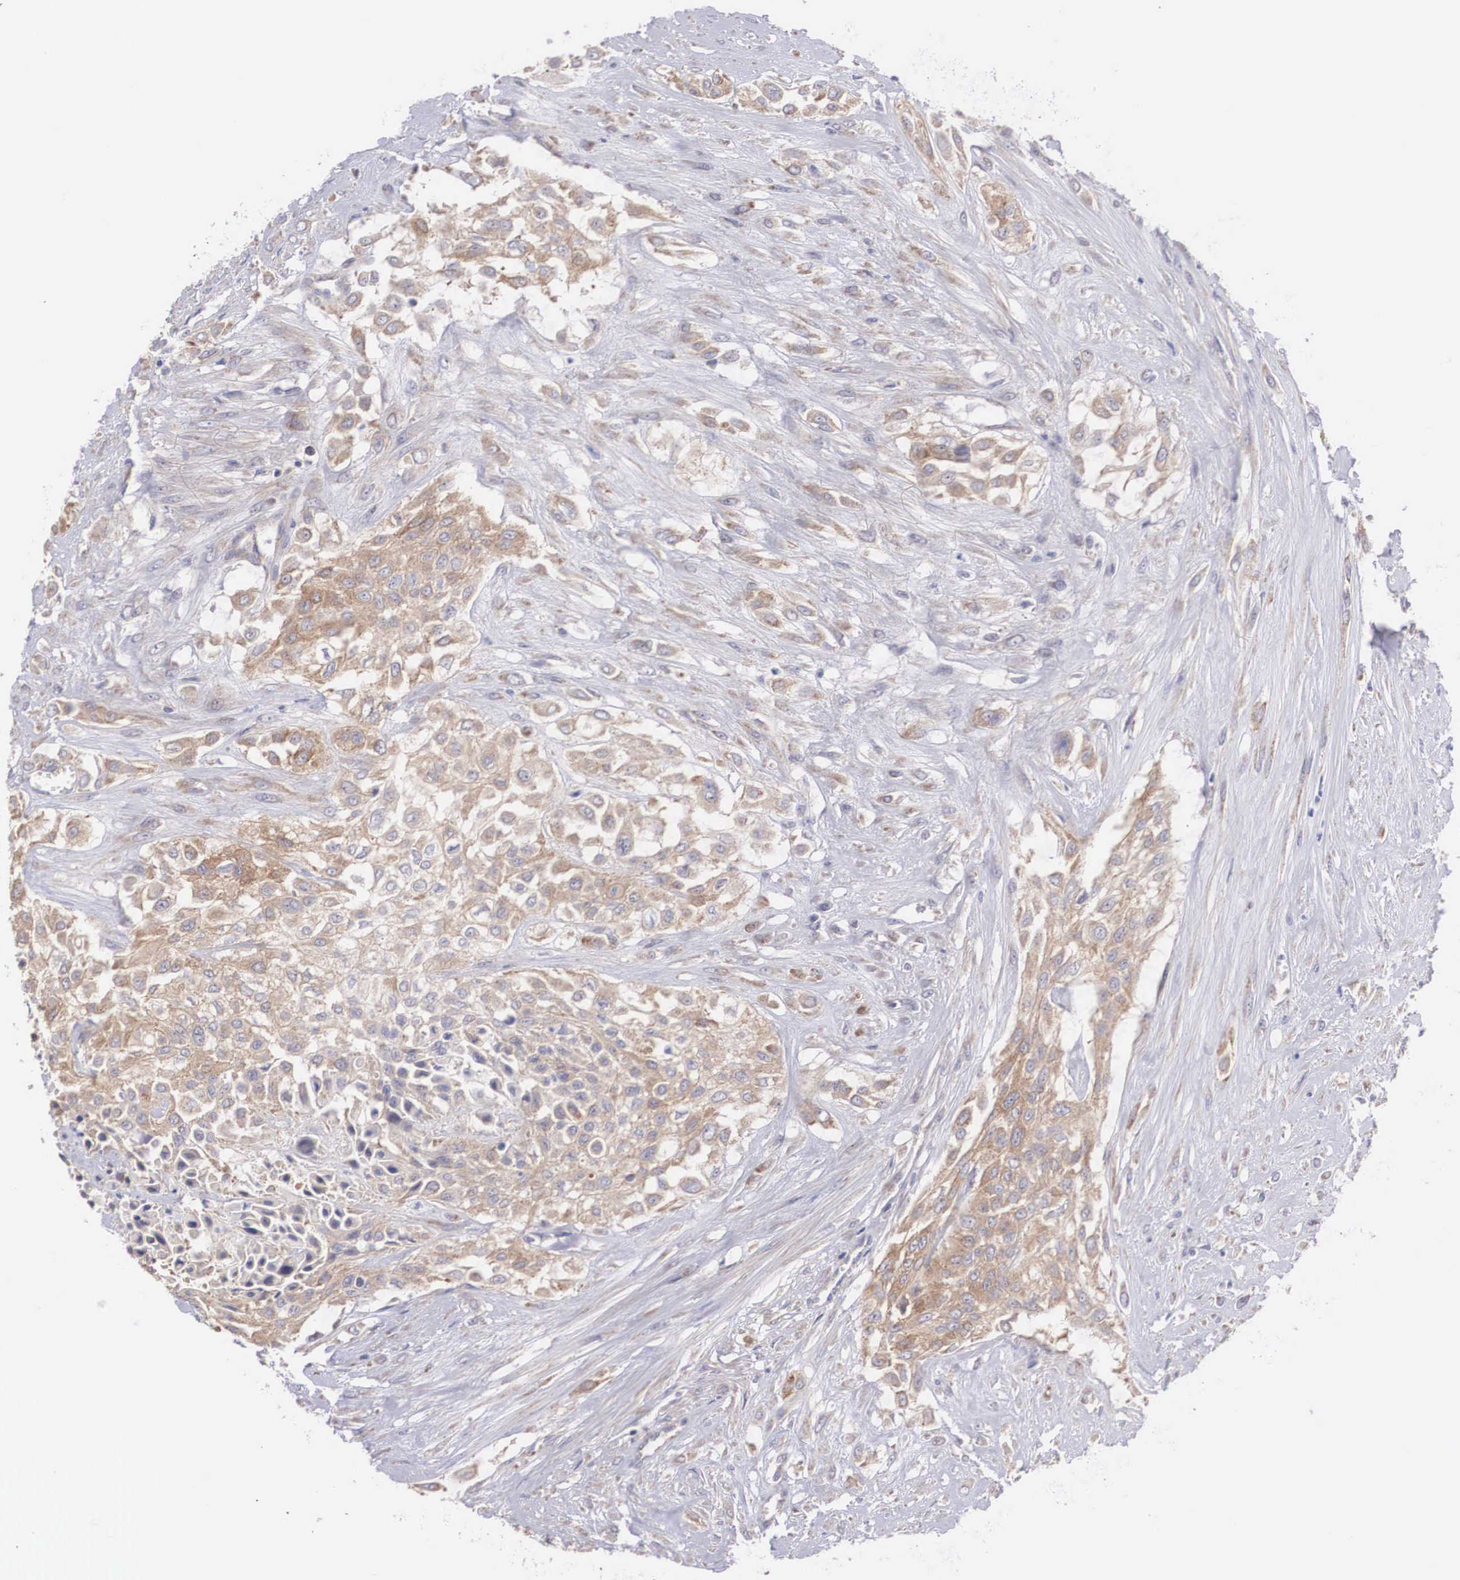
{"staining": {"intensity": "moderate", "quantity": "25%-75%", "location": "cytoplasmic/membranous"}, "tissue": "urothelial cancer", "cell_type": "Tumor cells", "image_type": "cancer", "snomed": [{"axis": "morphology", "description": "Urothelial carcinoma, High grade"}, {"axis": "topography", "description": "Urinary bladder"}], "caption": "DAB immunohistochemical staining of urothelial carcinoma (high-grade) demonstrates moderate cytoplasmic/membranous protein staining in about 25%-75% of tumor cells. The staining was performed using DAB to visualize the protein expression in brown, while the nuclei were stained in blue with hematoxylin (Magnification: 20x).", "gene": "TXLNG", "patient": {"sex": "male", "age": 57}}